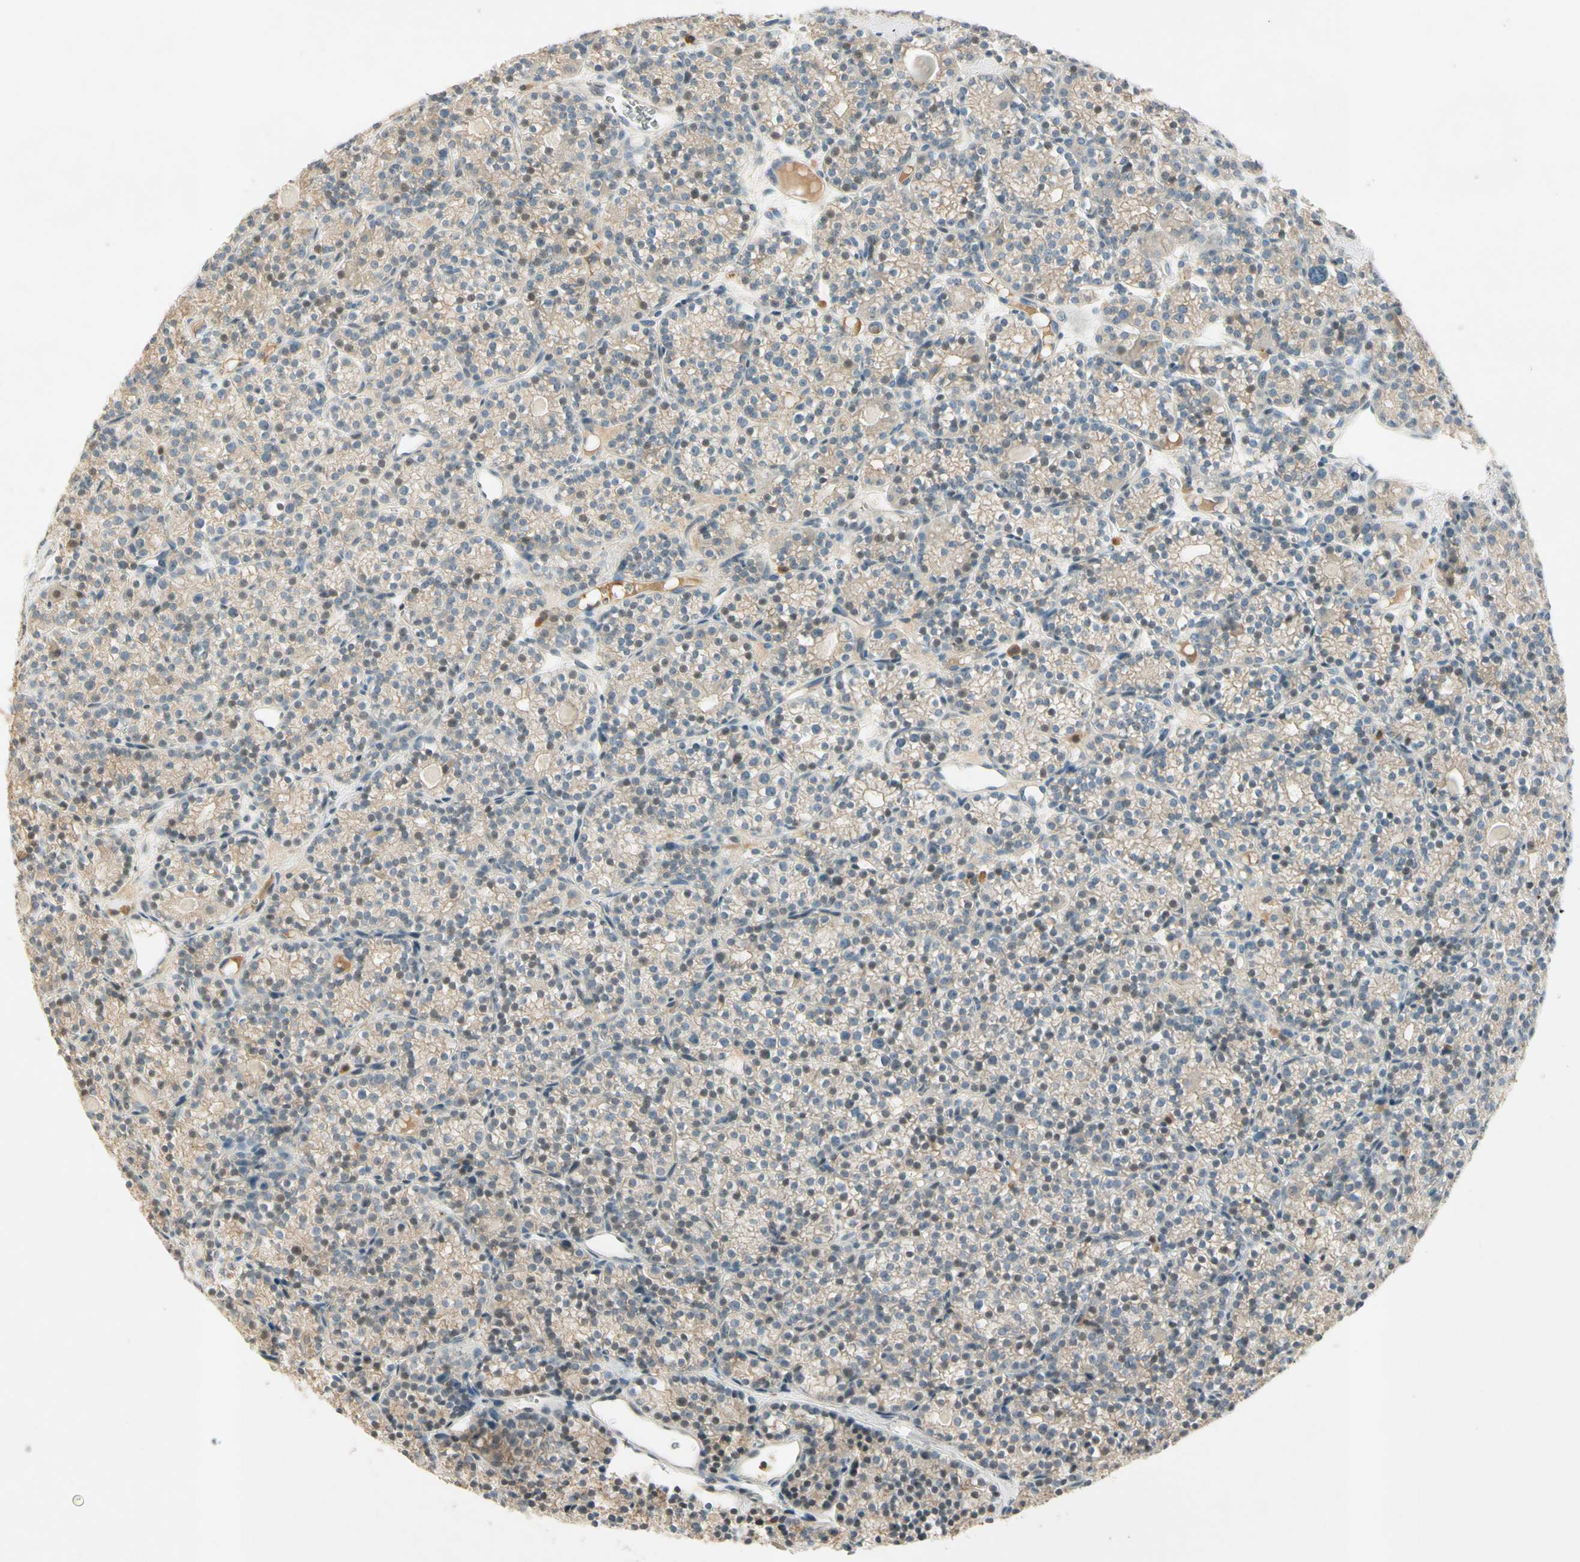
{"staining": {"intensity": "weak", "quantity": "25%-75%", "location": "cytoplasmic/membranous,nuclear"}, "tissue": "parathyroid gland", "cell_type": "Glandular cells", "image_type": "normal", "snomed": [{"axis": "morphology", "description": "Normal tissue, NOS"}, {"axis": "topography", "description": "Parathyroid gland"}], "caption": "DAB immunohistochemical staining of normal human parathyroid gland exhibits weak cytoplasmic/membranous,nuclear protein positivity in about 25%-75% of glandular cells.", "gene": "ICAM5", "patient": {"sex": "female", "age": 64}}